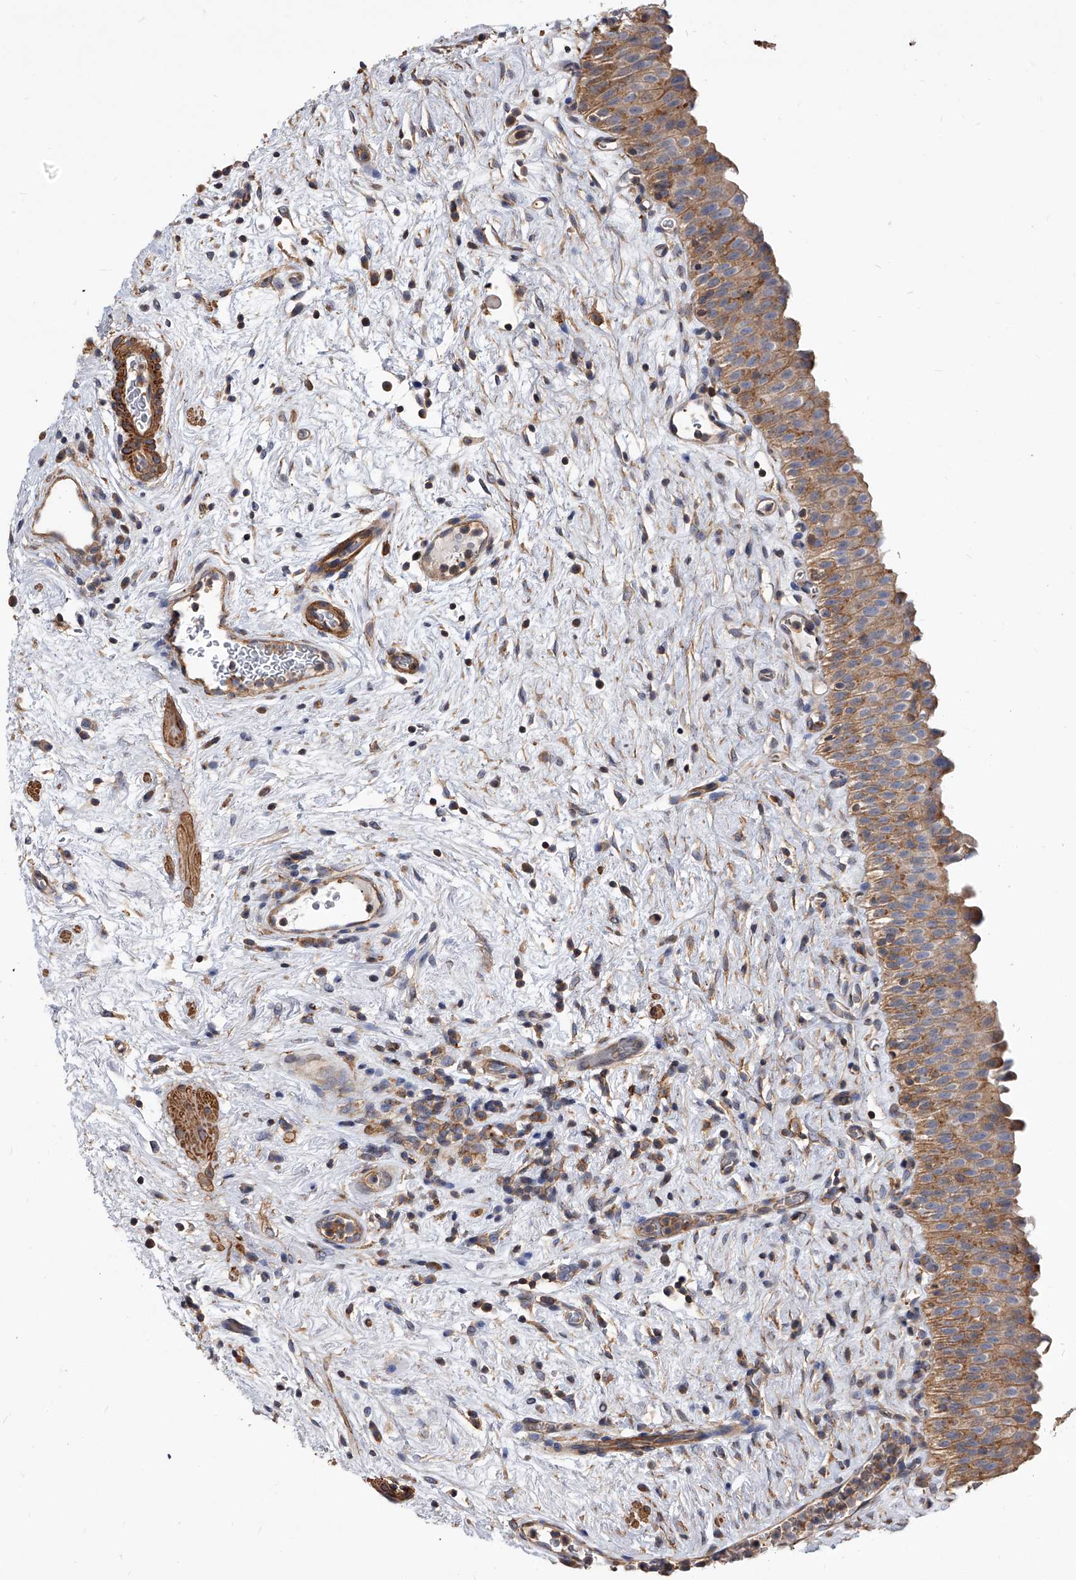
{"staining": {"intensity": "moderate", "quantity": ">75%", "location": "cytoplasmic/membranous"}, "tissue": "urinary bladder", "cell_type": "Urothelial cells", "image_type": "normal", "snomed": [{"axis": "morphology", "description": "Normal tissue, NOS"}, {"axis": "topography", "description": "Urinary bladder"}], "caption": "Immunohistochemical staining of unremarkable human urinary bladder exhibits medium levels of moderate cytoplasmic/membranous expression in about >75% of urothelial cells.", "gene": "PISD", "patient": {"sex": "male", "age": 82}}